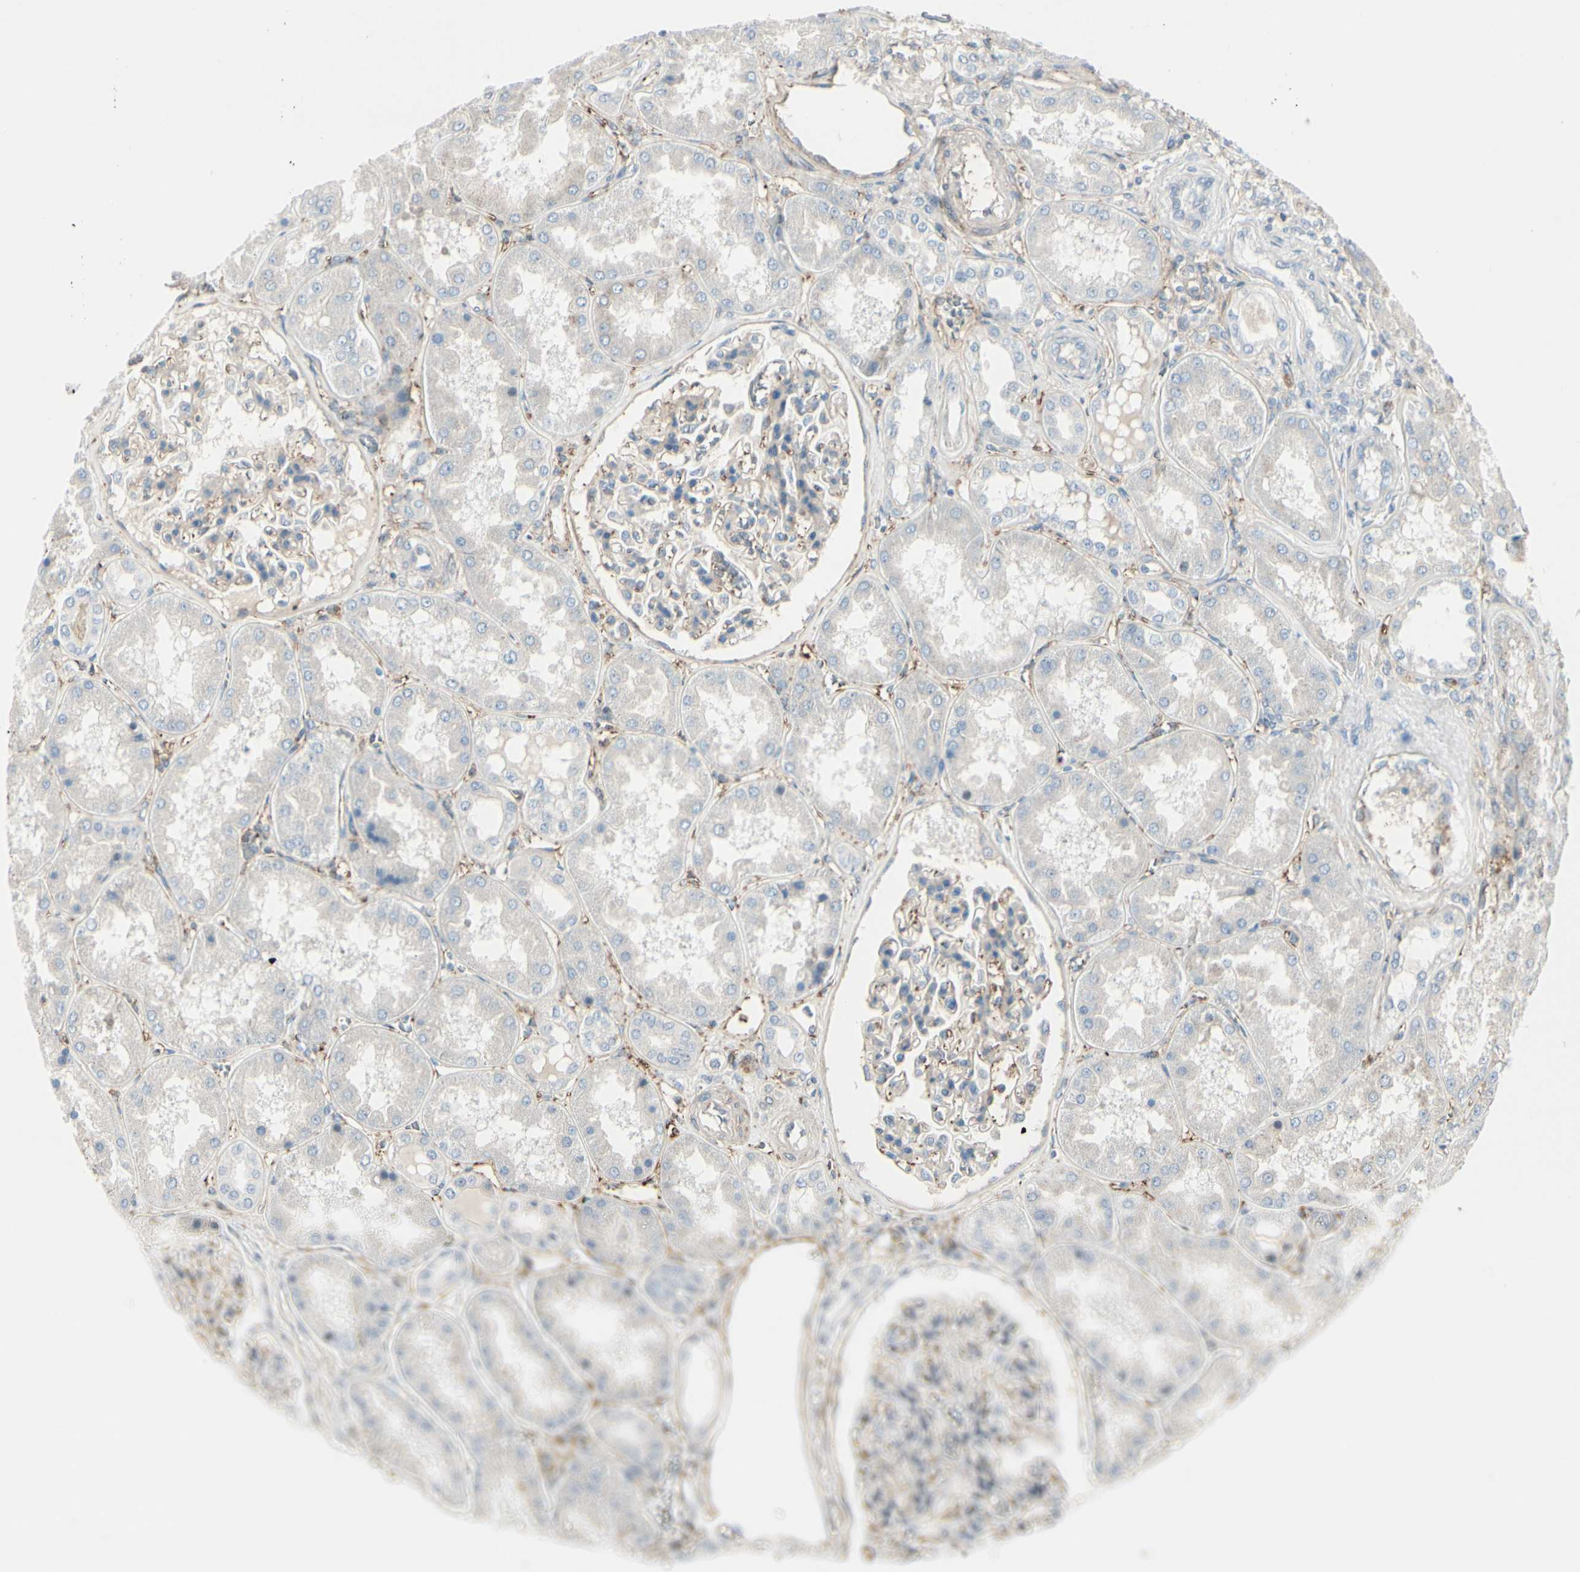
{"staining": {"intensity": "negative", "quantity": "none", "location": "none"}, "tissue": "kidney", "cell_type": "Cells in glomeruli", "image_type": "normal", "snomed": [{"axis": "morphology", "description": "Normal tissue, NOS"}, {"axis": "topography", "description": "Kidney"}], "caption": "Immunohistochemical staining of normal kidney displays no significant positivity in cells in glomeruli.", "gene": "CACNA2D1", "patient": {"sex": "female", "age": 56}}